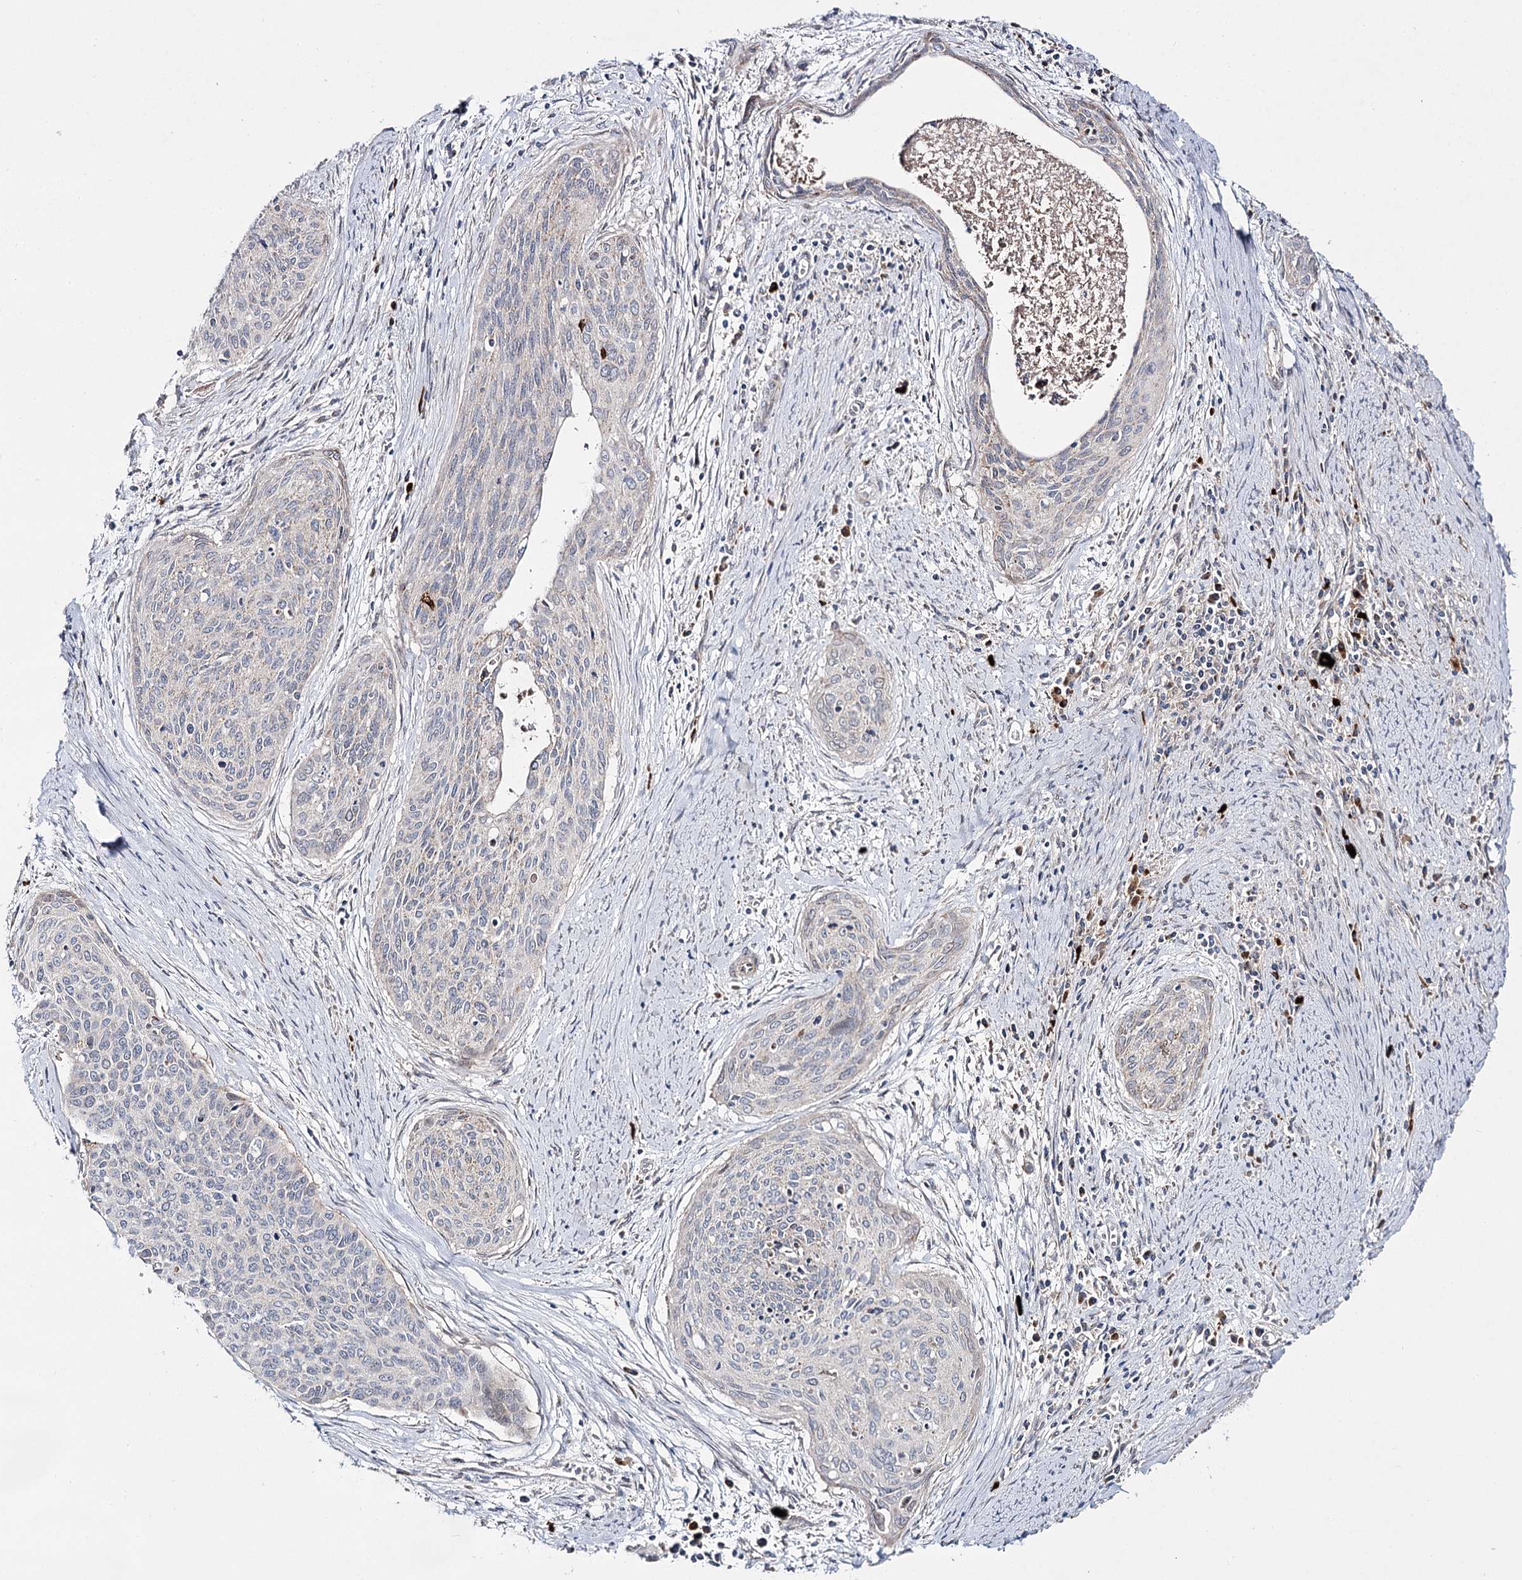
{"staining": {"intensity": "negative", "quantity": "none", "location": "none"}, "tissue": "cervical cancer", "cell_type": "Tumor cells", "image_type": "cancer", "snomed": [{"axis": "morphology", "description": "Squamous cell carcinoma, NOS"}, {"axis": "topography", "description": "Cervix"}], "caption": "Tumor cells show no significant protein expression in squamous cell carcinoma (cervical).", "gene": "C11orf80", "patient": {"sex": "female", "age": 55}}